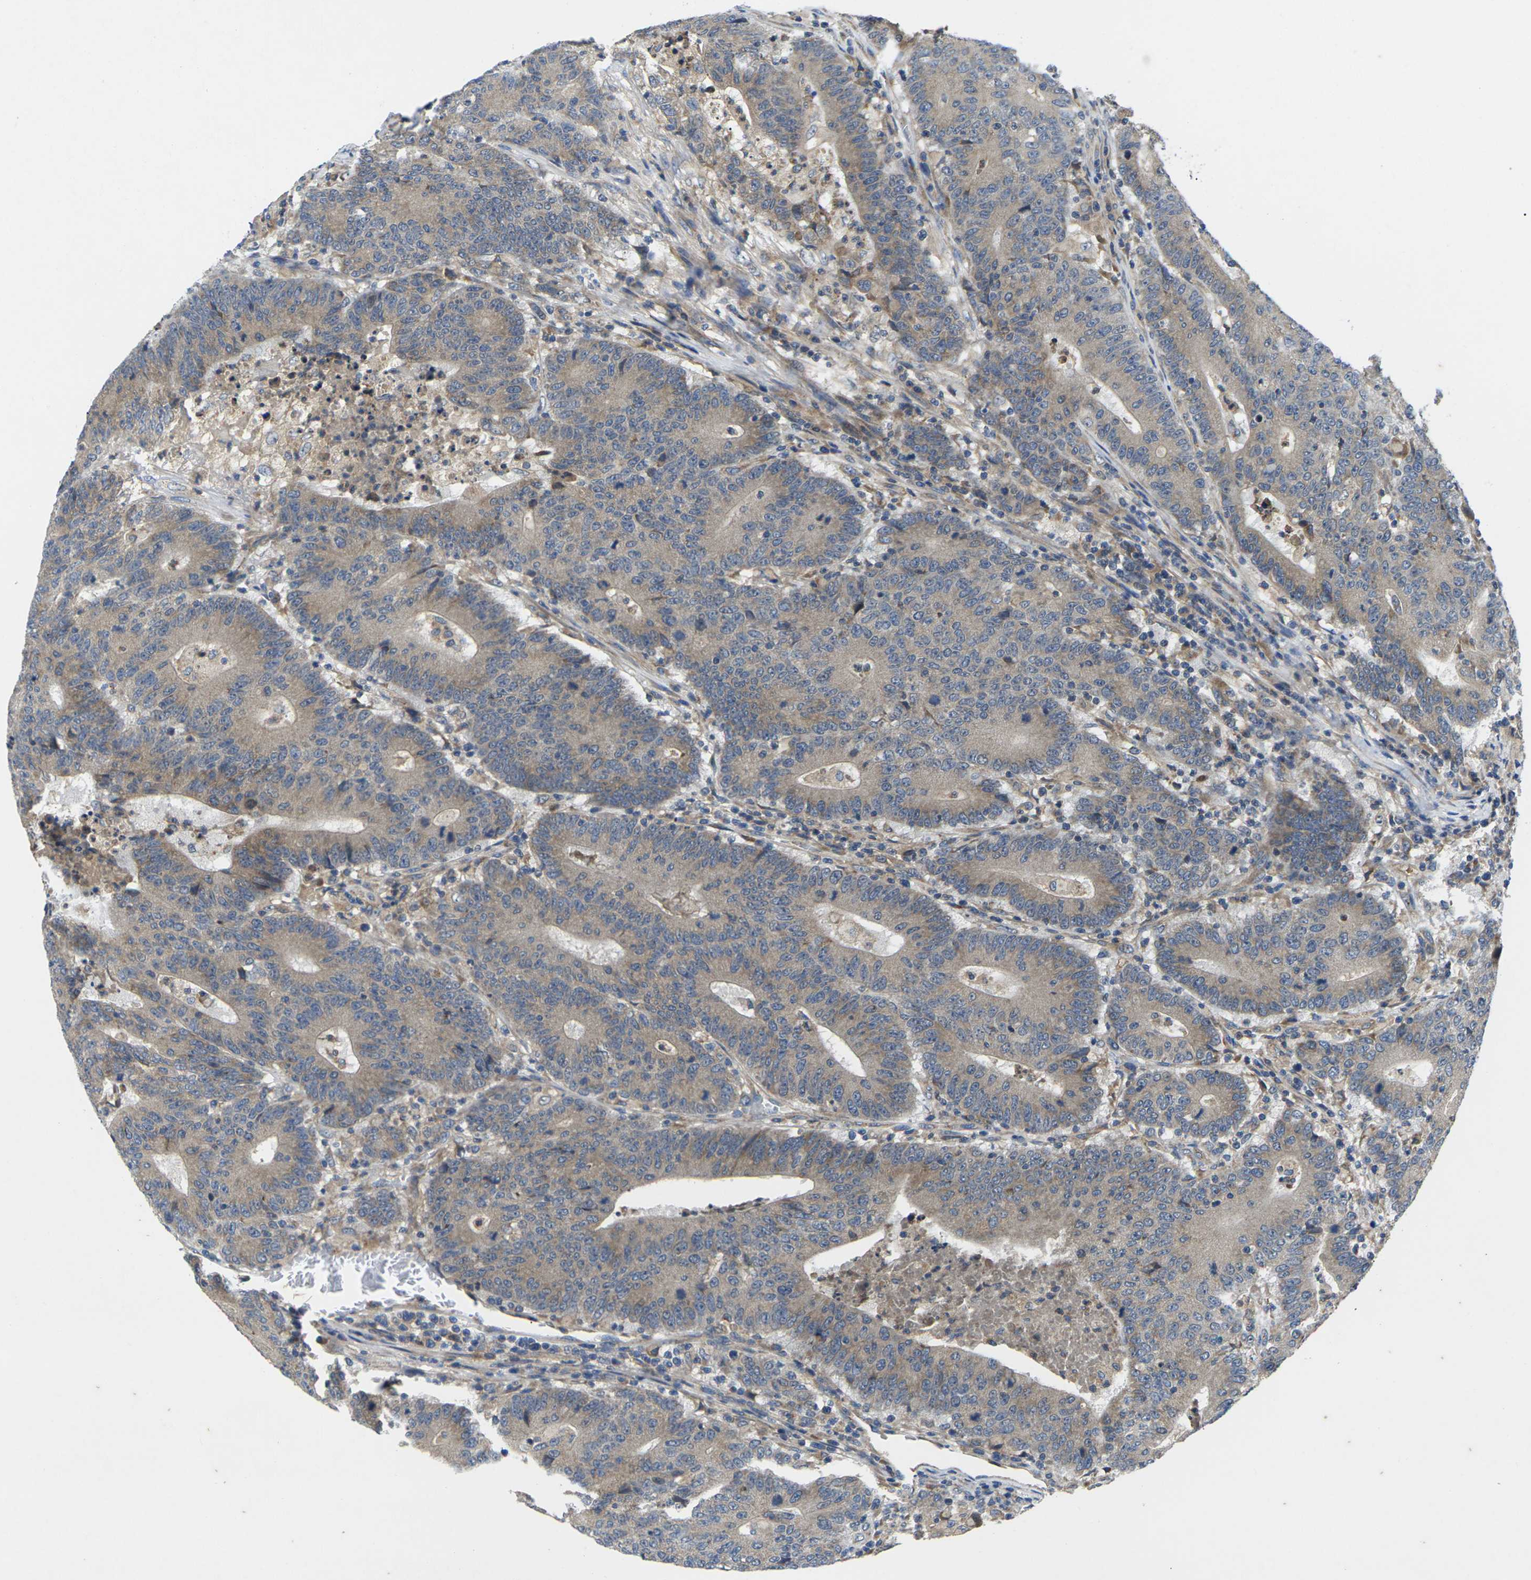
{"staining": {"intensity": "weak", "quantity": ">75%", "location": "cytoplasmic/membranous"}, "tissue": "colorectal cancer", "cell_type": "Tumor cells", "image_type": "cancer", "snomed": [{"axis": "morphology", "description": "Normal tissue, NOS"}, {"axis": "morphology", "description": "Adenocarcinoma, NOS"}, {"axis": "topography", "description": "Colon"}], "caption": "There is low levels of weak cytoplasmic/membranous expression in tumor cells of adenocarcinoma (colorectal), as demonstrated by immunohistochemical staining (brown color).", "gene": "KIF1B", "patient": {"sex": "female", "age": 75}}